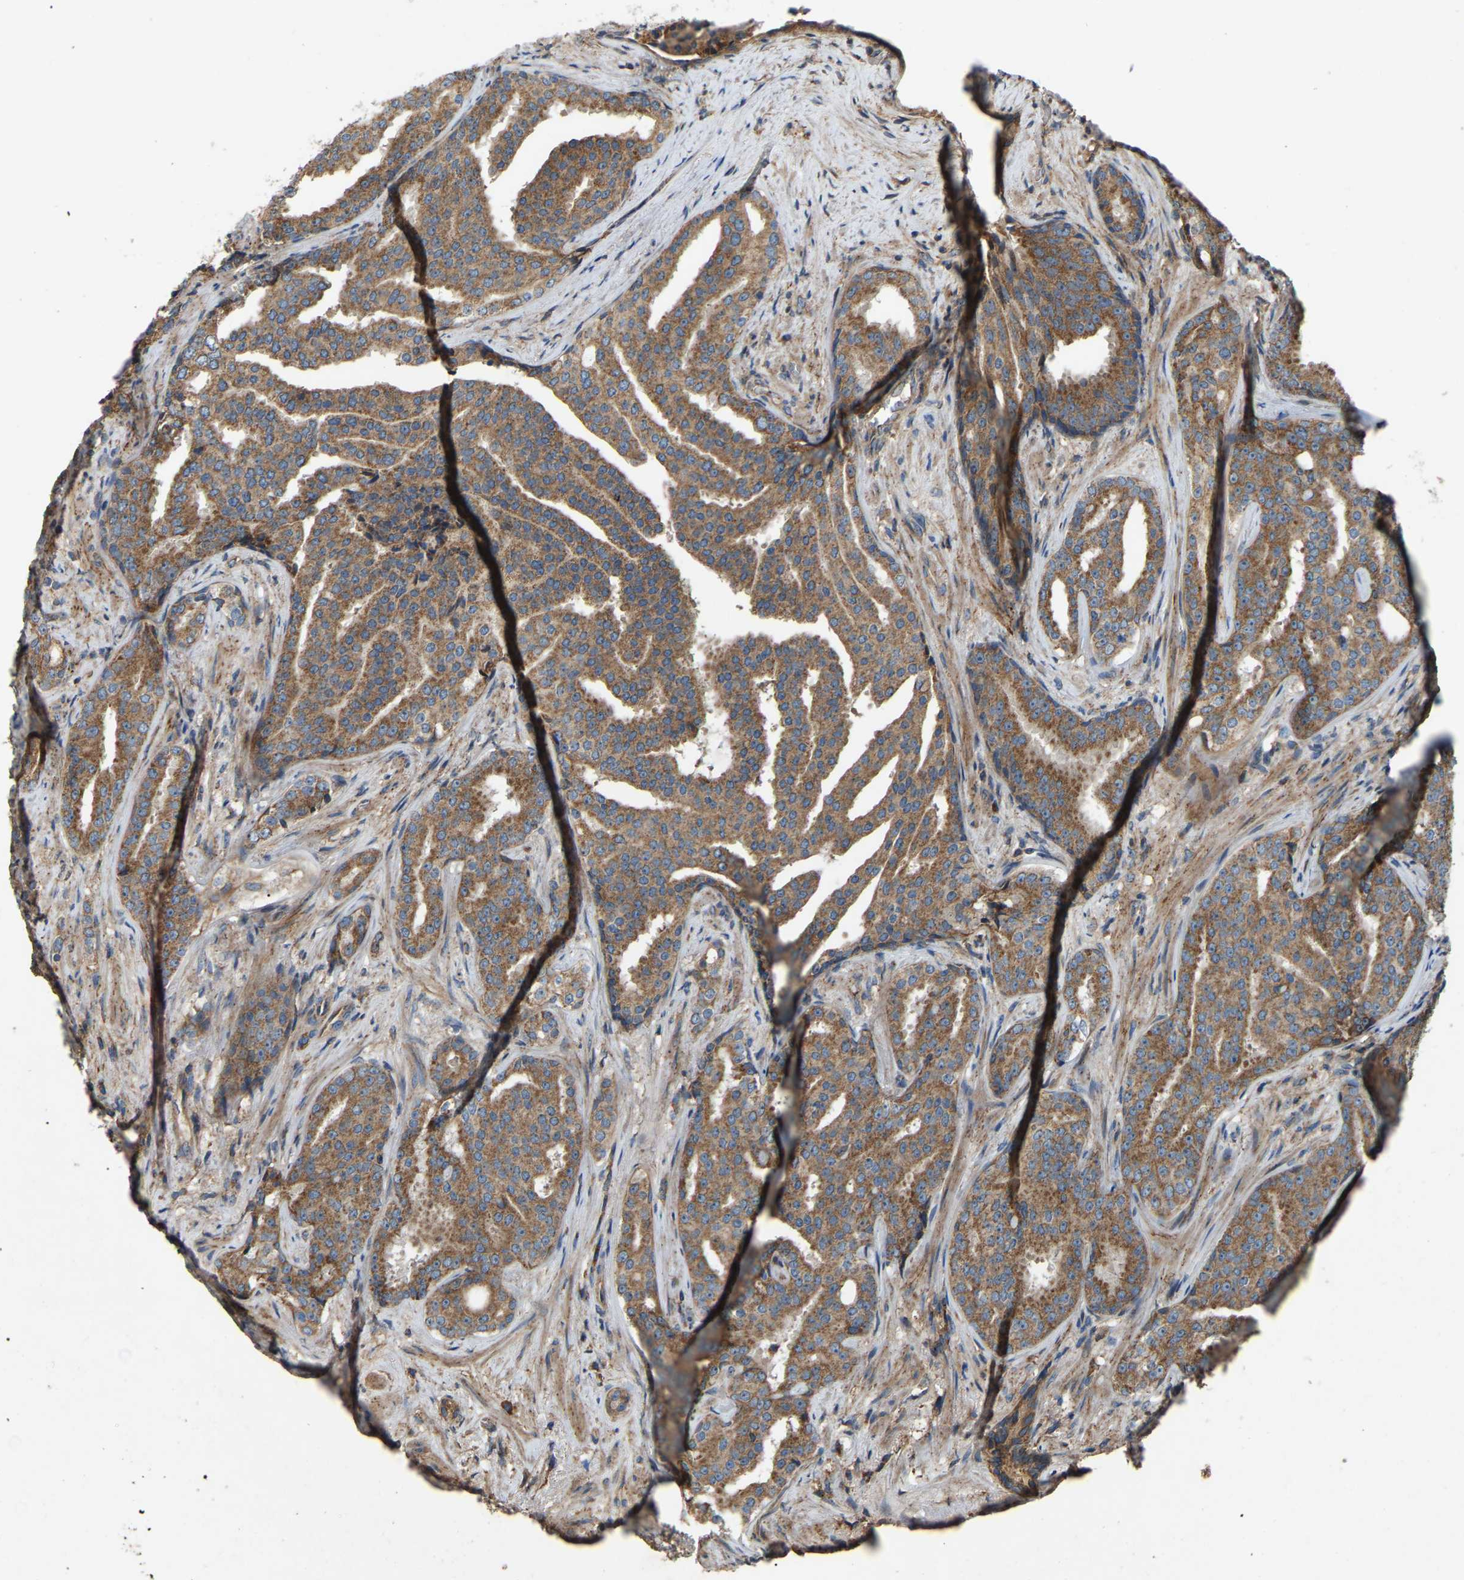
{"staining": {"intensity": "moderate", "quantity": ">75%", "location": "cytoplasmic/membranous"}, "tissue": "prostate cancer", "cell_type": "Tumor cells", "image_type": "cancer", "snomed": [{"axis": "morphology", "description": "Adenocarcinoma, High grade"}, {"axis": "topography", "description": "Prostate"}], "caption": "Prostate adenocarcinoma (high-grade) stained with a brown dye demonstrates moderate cytoplasmic/membranous positive expression in about >75% of tumor cells.", "gene": "SAMD9L", "patient": {"sex": "male", "age": 71}}